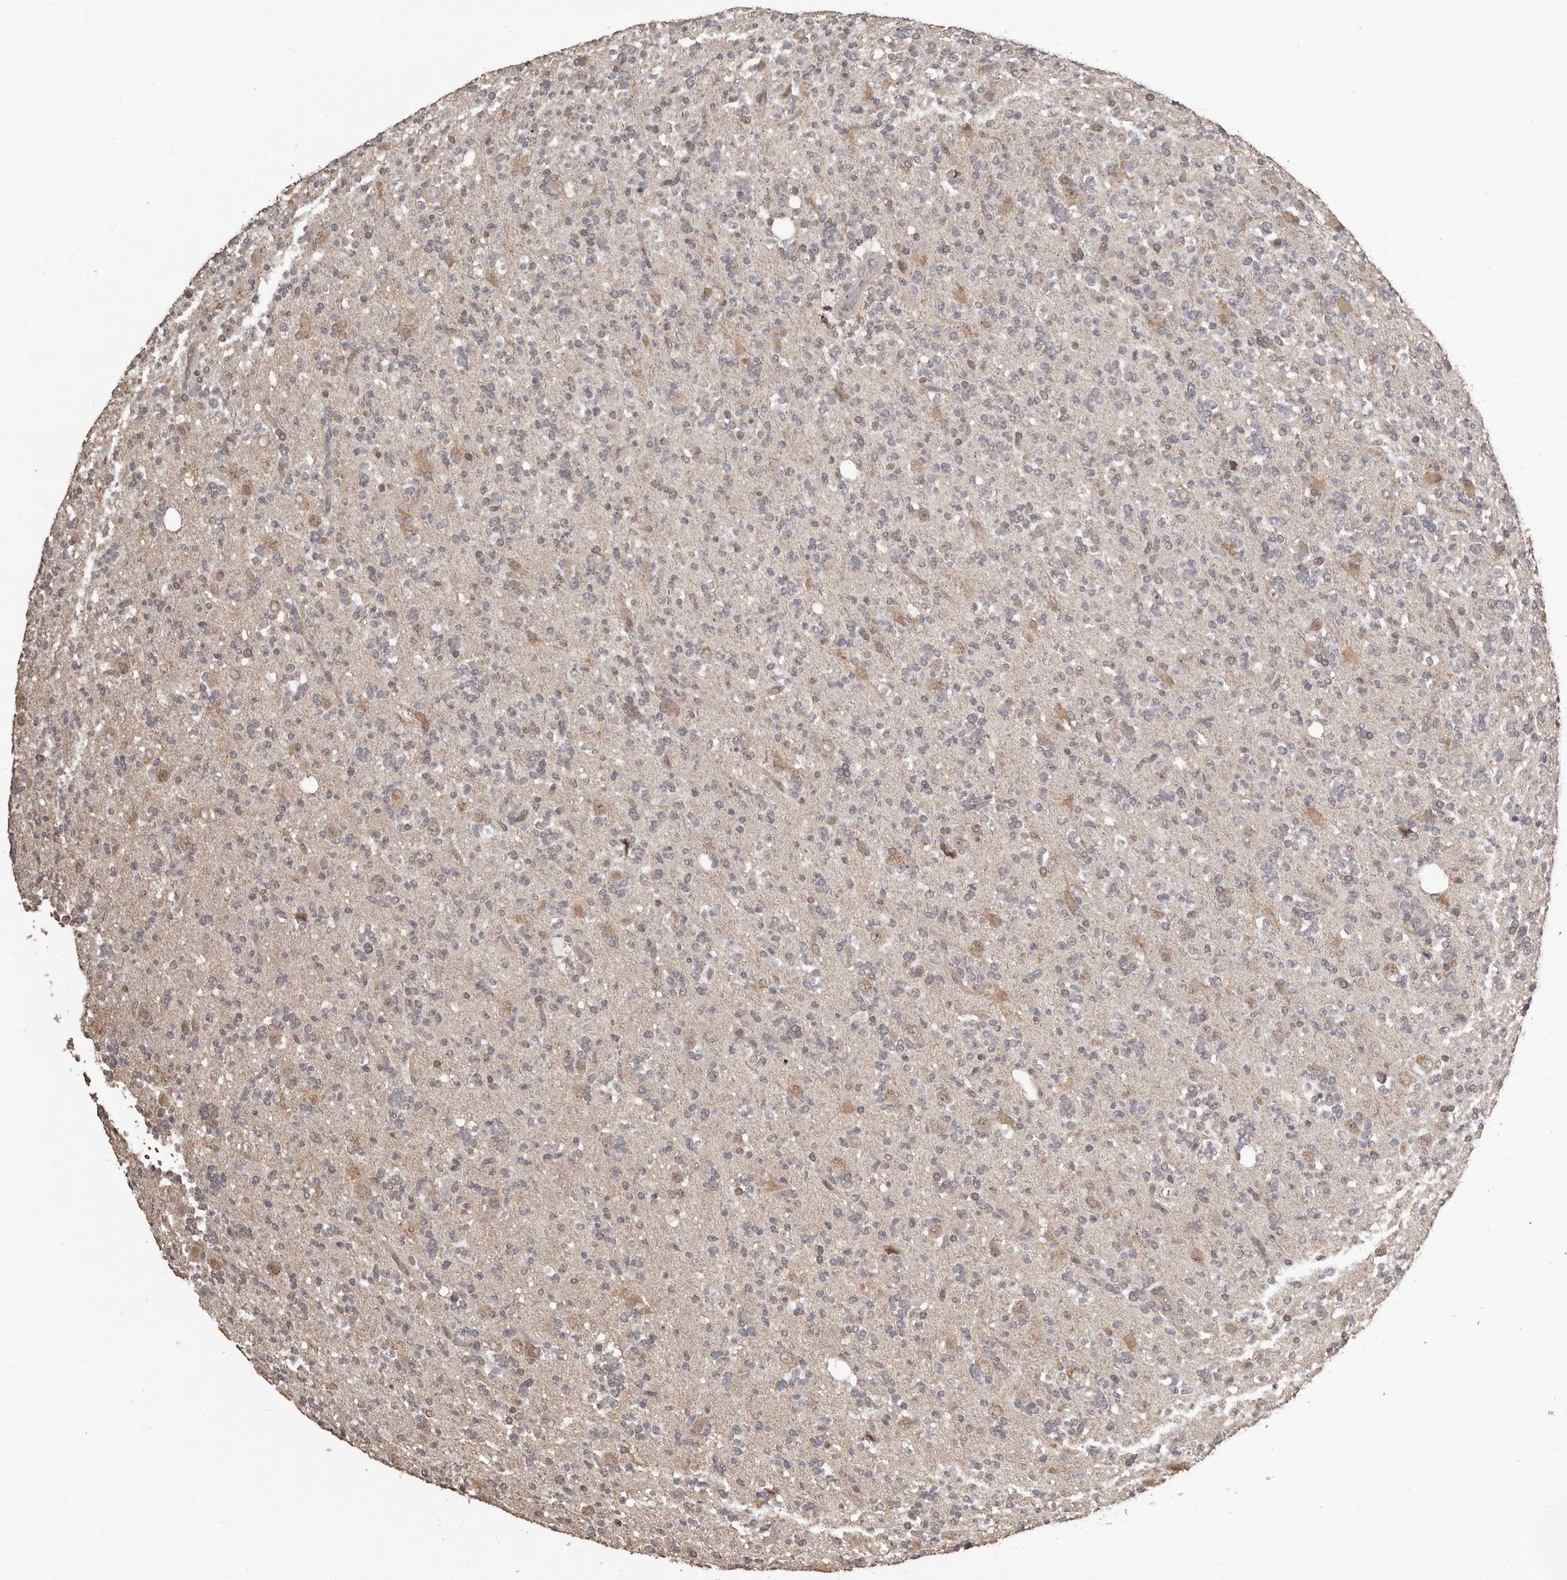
{"staining": {"intensity": "negative", "quantity": "none", "location": "none"}, "tissue": "glioma", "cell_type": "Tumor cells", "image_type": "cancer", "snomed": [{"axis": "morphology", "description": "Glioma, malignant, High grade"}, {"axis": "topography", "description": "Brain"}], "caption": "This is a micrograph of immunohistochemistry (IHC) staining of malignant glioma (high-grade), which shows no expression in tumor cells.", "gene": "ZFP14", "patient": {"sex": "female", "age": 62}}